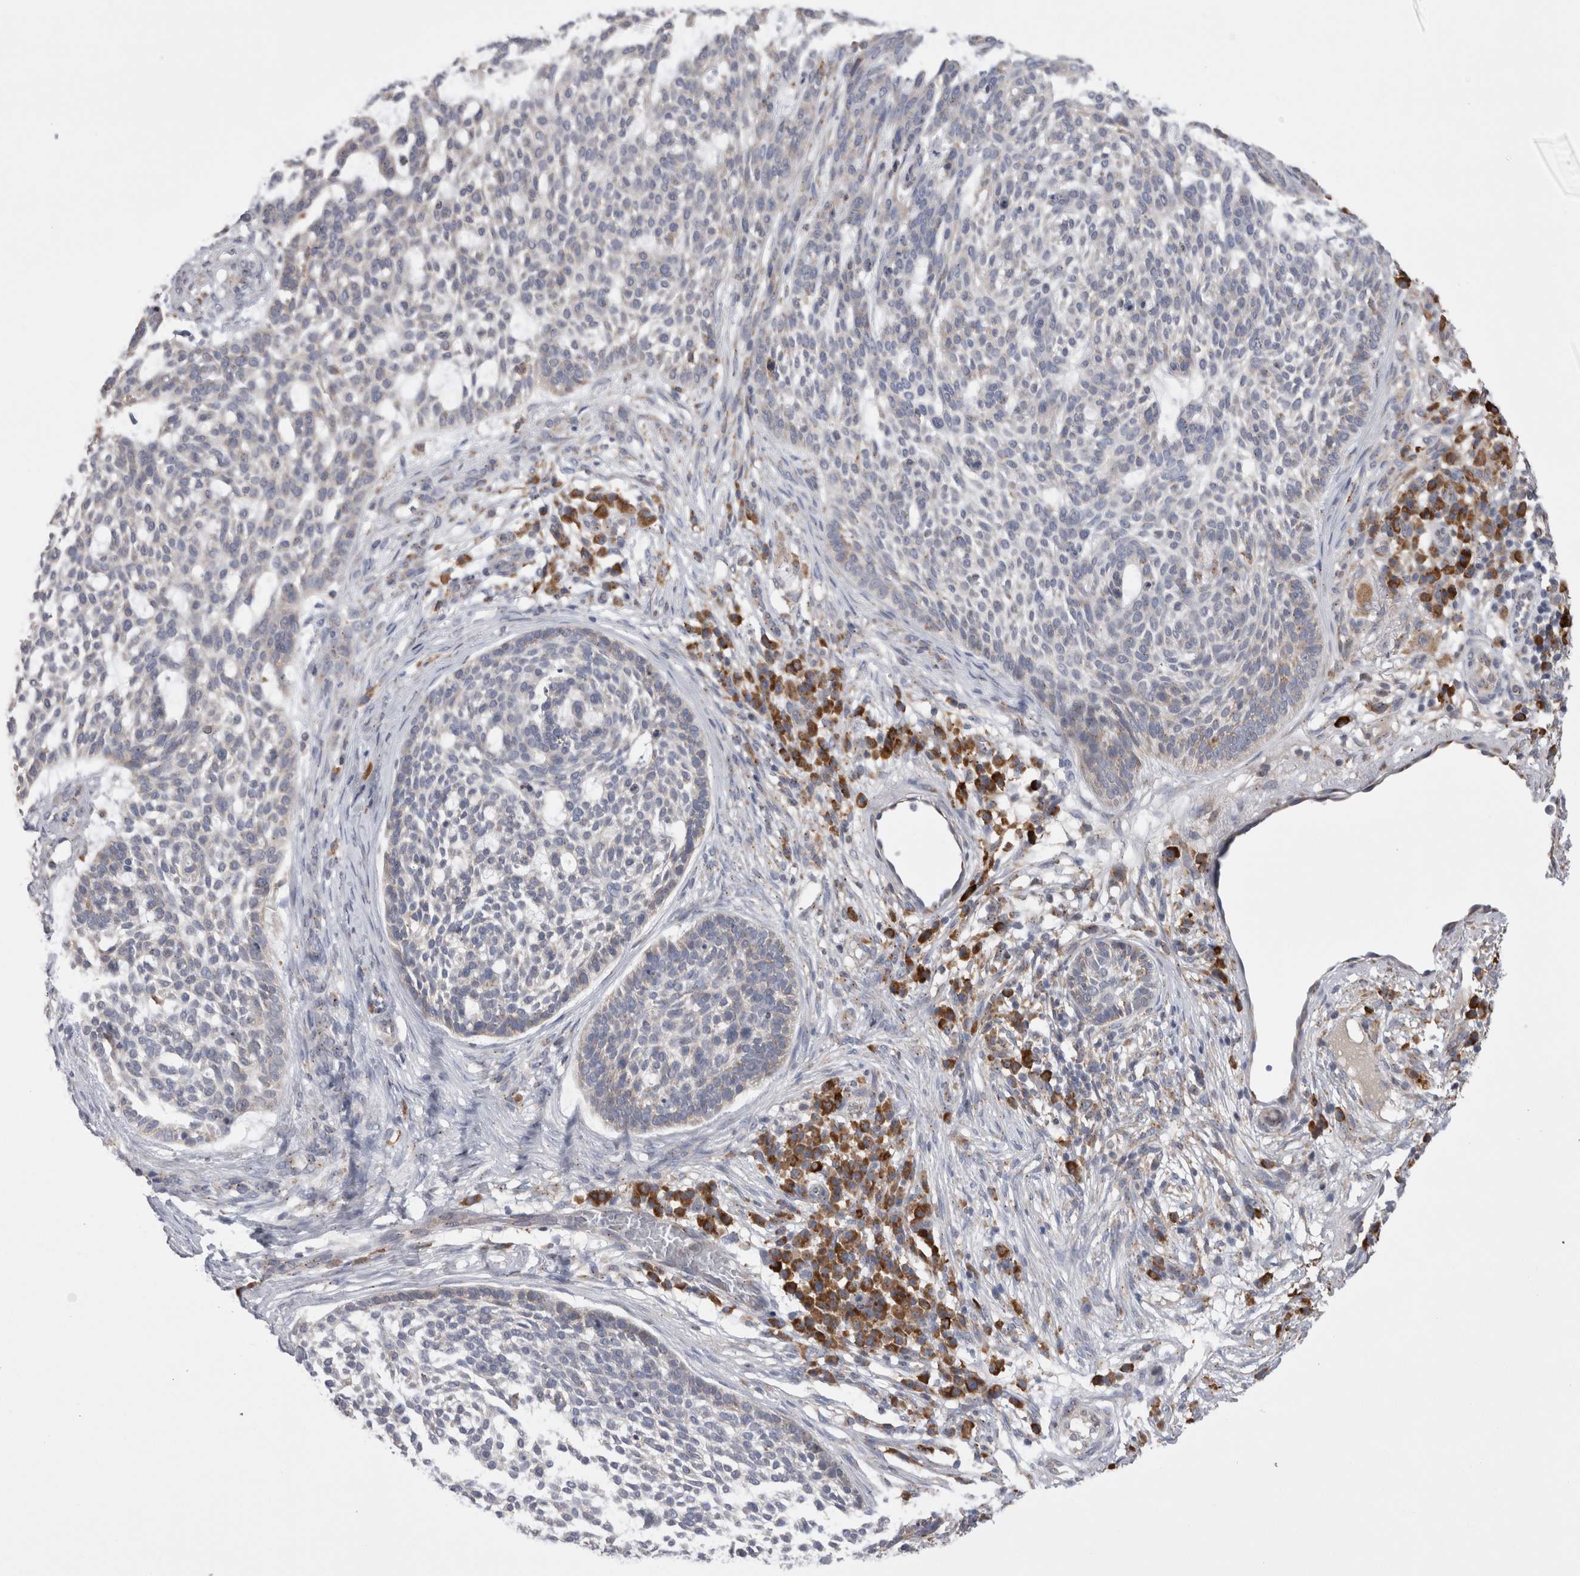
{"staining": {"intensity": "weak", "quantity": "<25%", "location": "cytoplasmic/membranous"}, "tissue": "skin cancer", "cell_type": "Tumor cells", "image_type": "cancer", "snomed": [{"axis": "morphology", "description": "Basal cell carcinoma"}, {"axis": "topography", "description": "Skin"}], "caption": "High power microscopy photomicrograph of an immunohistochemistry (IHC) photomicrograph of skin cancer, revealing no significant expression in tumor cells.", "gene": "ZNF341", "patient": {"sex": "female", "age": 64}}